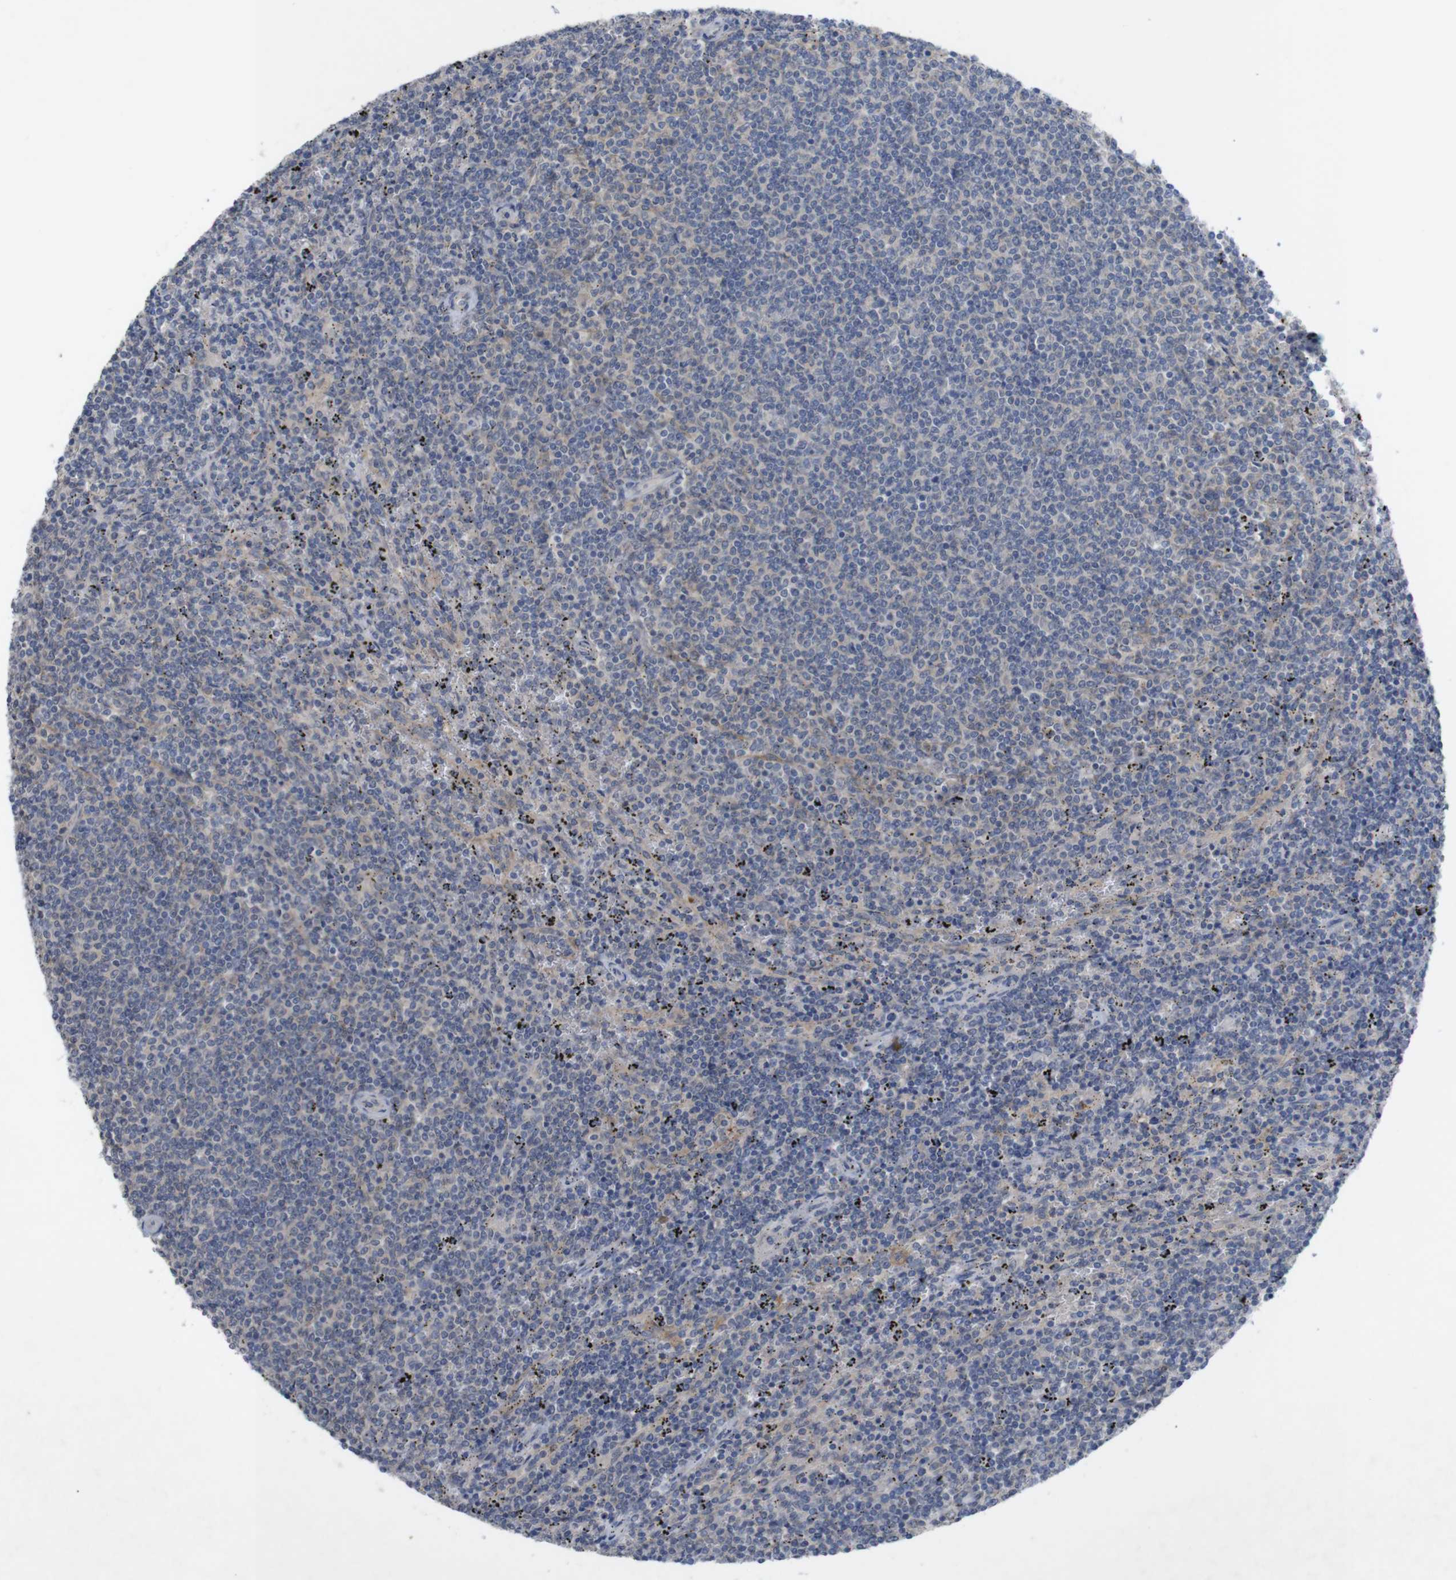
{"staining": {"intensity": "negative", "quantity": "none", "location": "none"}, "tissue": "lymphoma", "cell_type": "Tumor cells", "image_type": "cancer", "snomed": [{"axis": "morphology", "description": "Malignant lymphoma, non-Hodgkin's type, Low grade"}, {"axis": "topography", "description": "Spleen"}], "caption": "The immunohistochemistry (IHC) photomicrograph has no significant positivity in tumor cells of malignant lymphoma, non-Hodgkin's type (low-grade) tissue.", "gene": "BCAR3", "patient": {"sex": "female", "age": 50}}